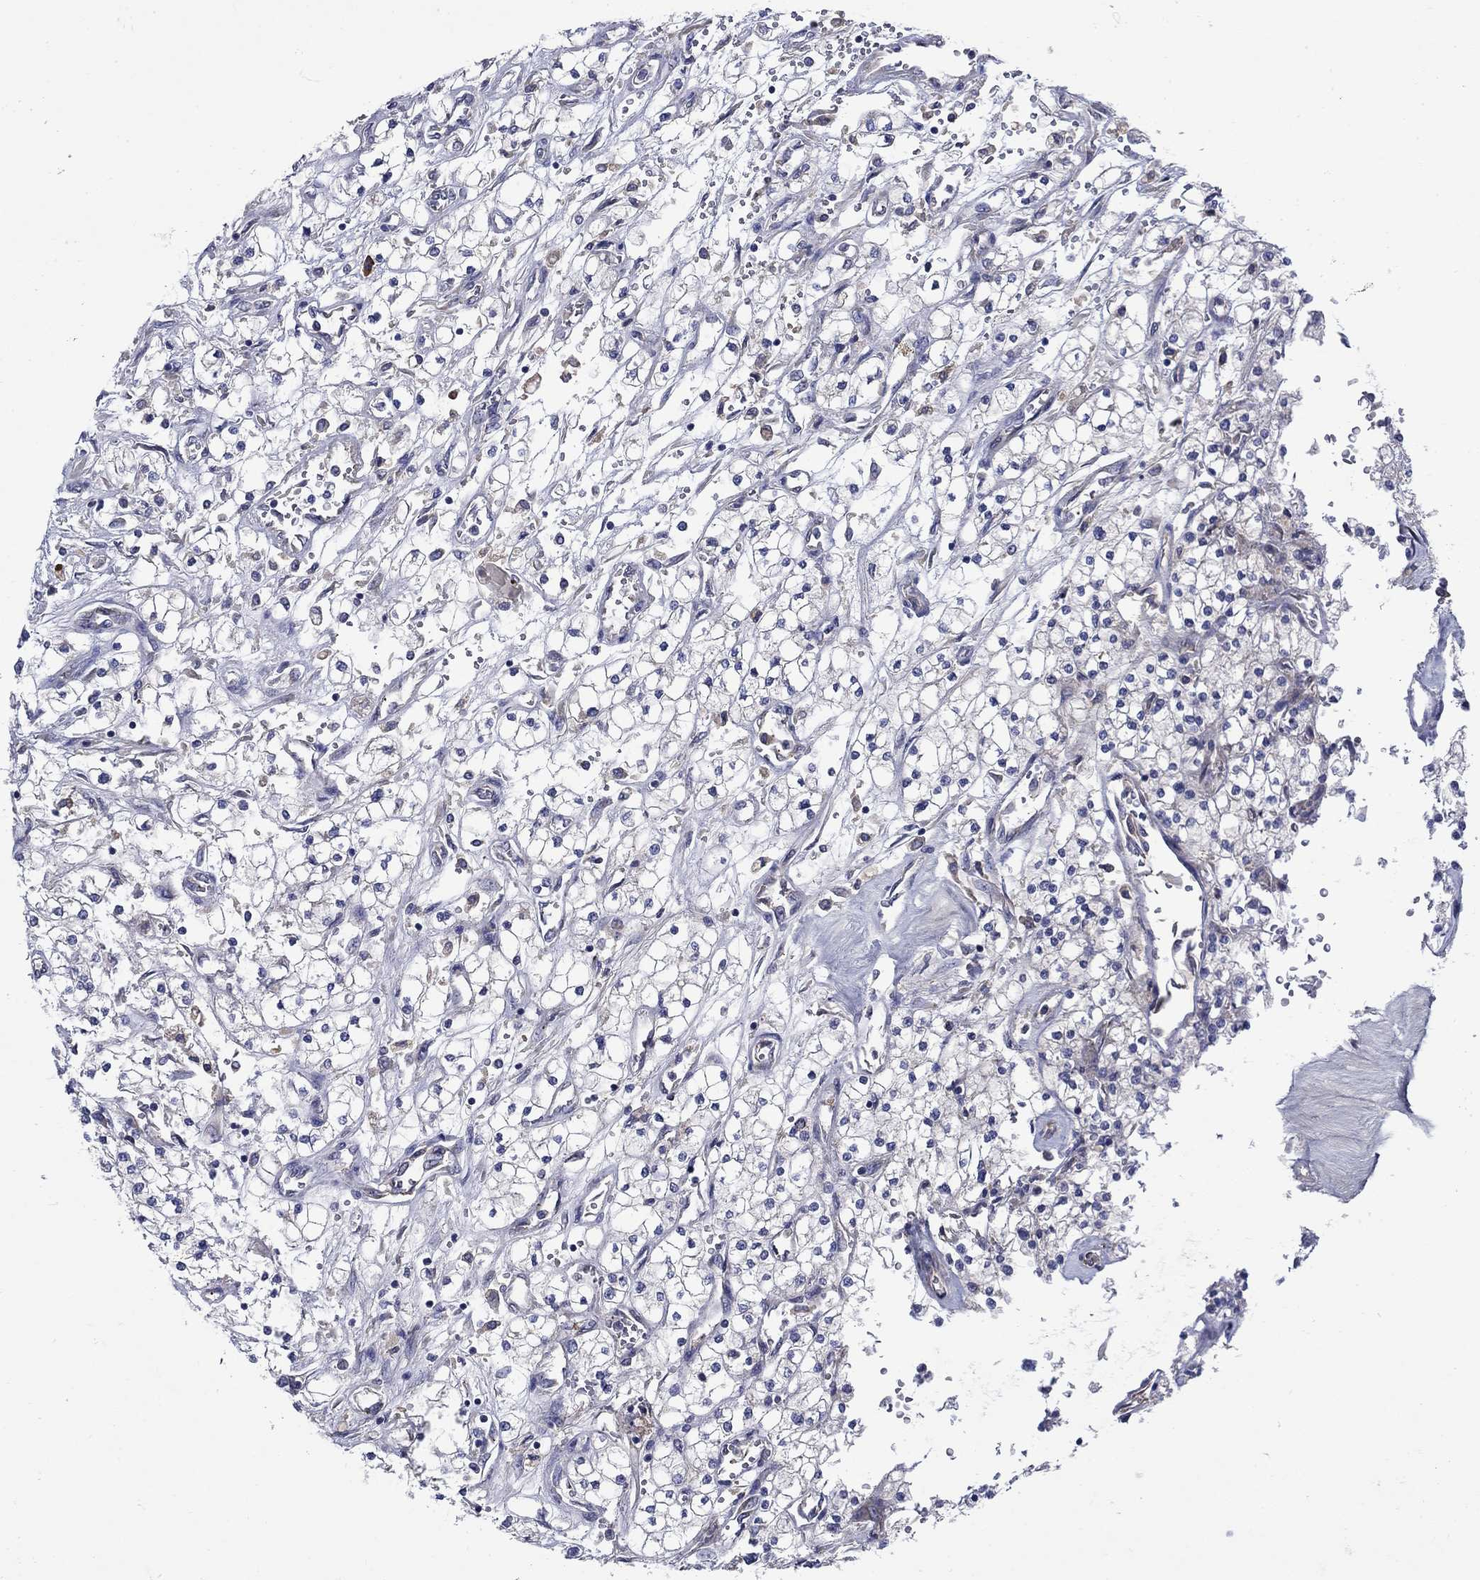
{"staining": {"intensity": "negative", "quantity": "none", "location": "none"}, "tissue": "renal cancer", "cell_type": "Tumor cells", "image_type": "cancer", "snomed": [{"axis": "morphology", "description": "Adenocarcinoma, NOS"}, {"axis": "topography", "description": "Kidney"}], "caption": "The histopathology image exhibits no significant expression in tumor cells of renal cancer (adenocarcinoma).", "gene": "SULT2B1", "patient": {"sex": "male", "age": 80}}